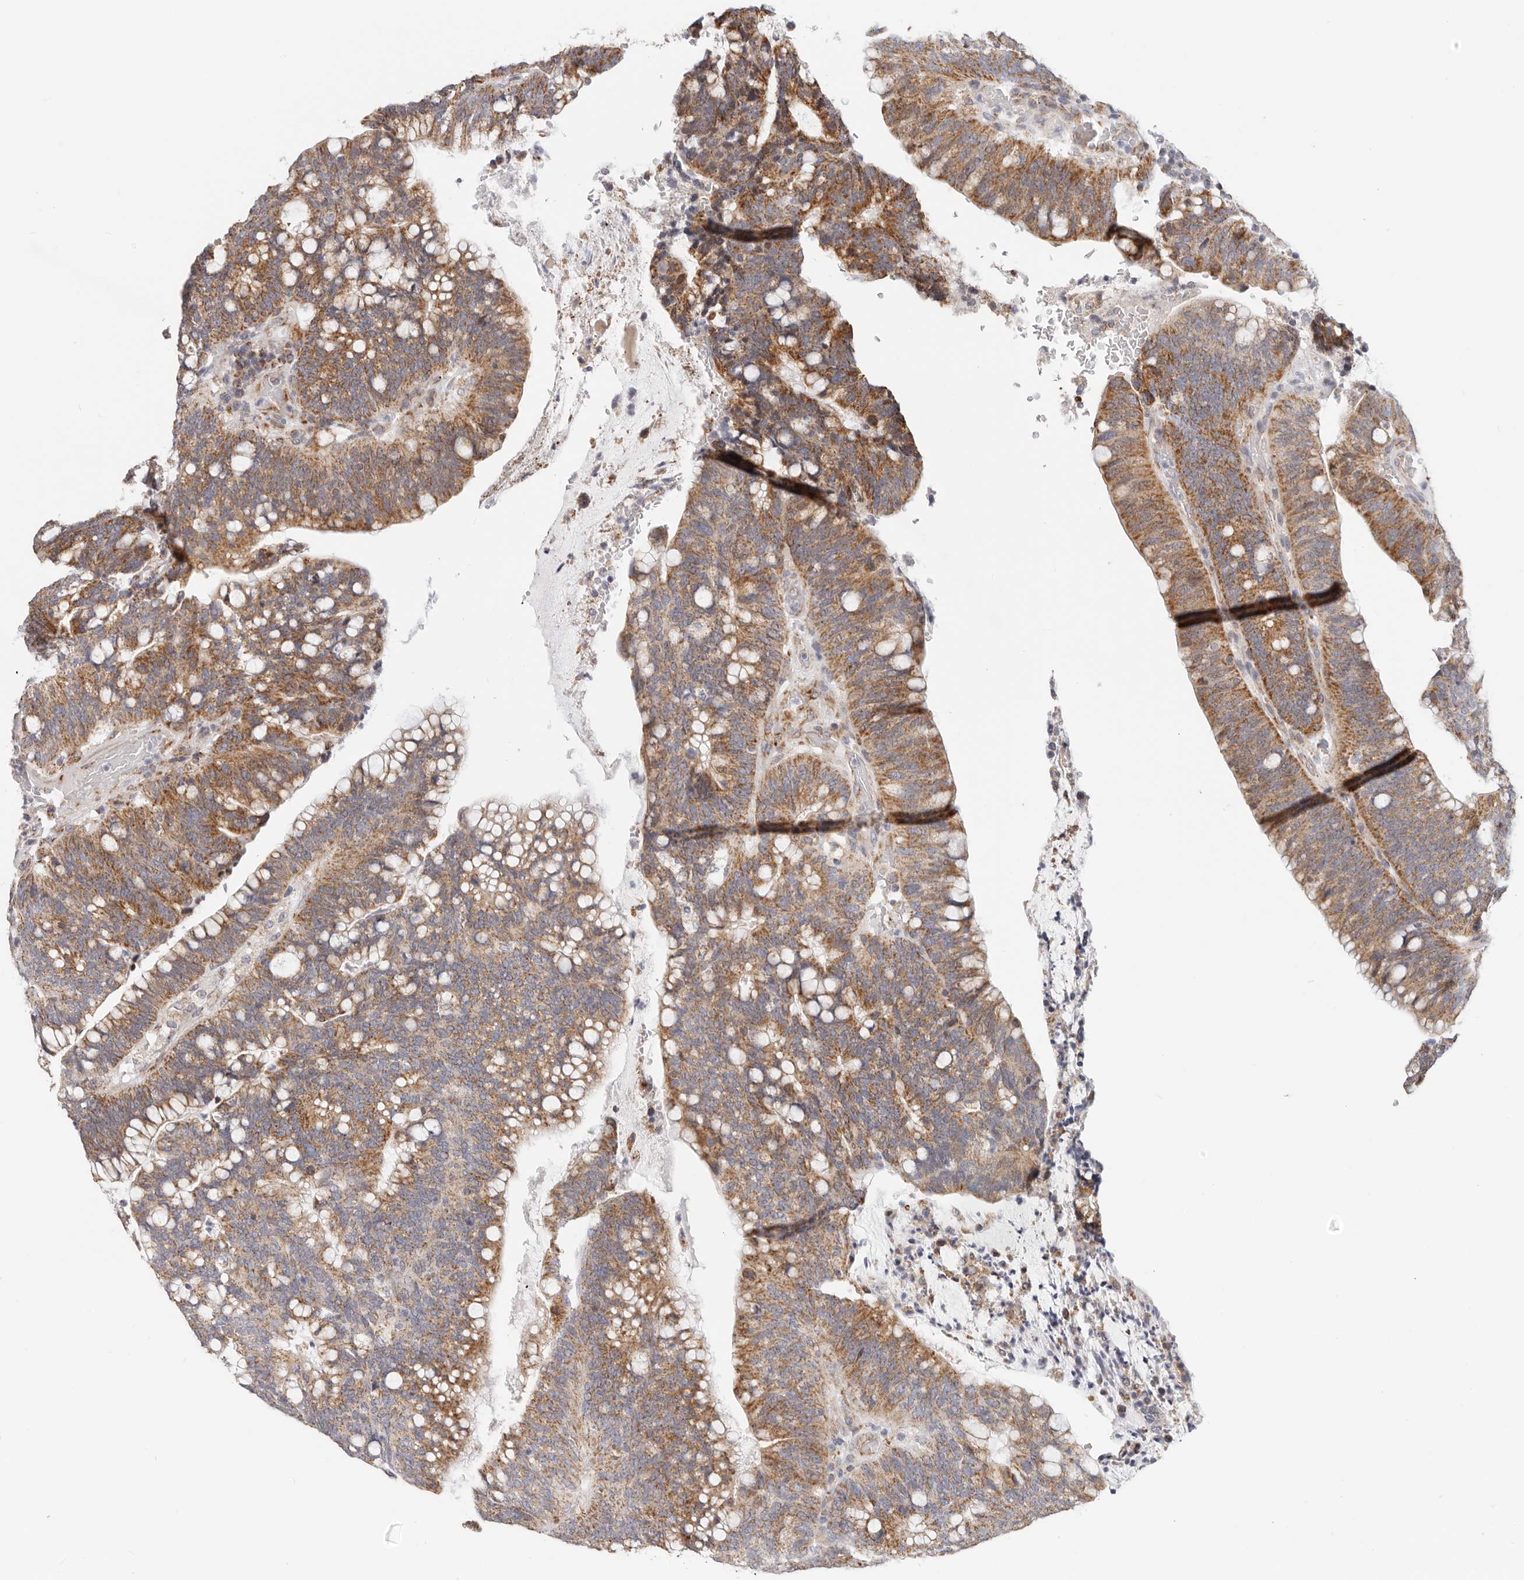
{"staining": {"intensity": "moderate", "quantity": "25%-75%", "location": "cytoplasmic/membranous"}, "tissue": "colorectal cancer", "cell_type": "Tumor cells", "image_type": "cancer", "snomed": [{"axis": "morphology", "description": "Adenocarcinoma, NOS"}, {"axis": "topography", "description": "Colon"}], "caption": "Tumor cells reveal medium levels of moderate cytoplasmic/membranous expression in about 25%-75% of cells in adenocarcinoma (colorectal).", "gene": "AFDN", "patient": {"sex": "female", "age": 66}}